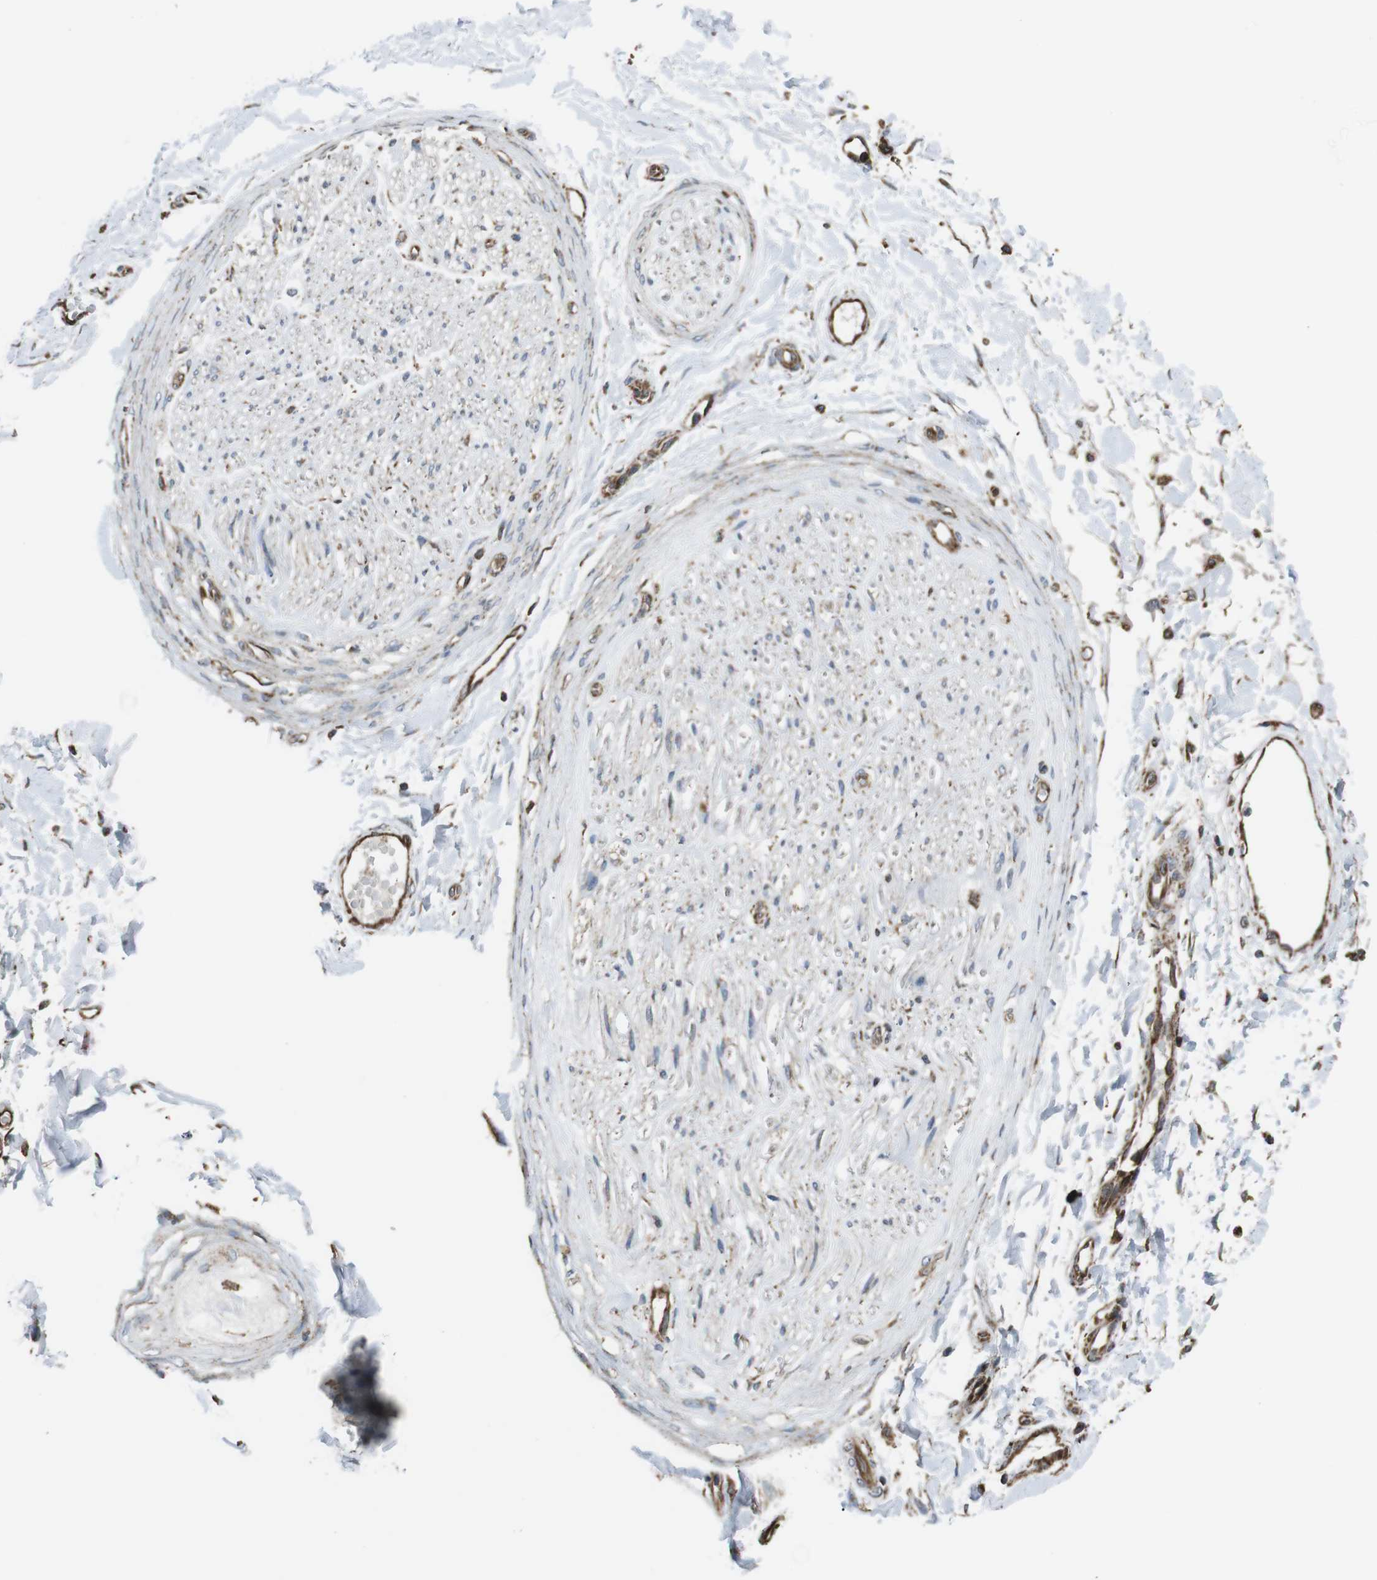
{"staining": {"intensity": "moderate", "quantity": ">75%", "location": "cytoplasmic/membranous"}, "tissue": "adipose tissue", "cell_type": "Adipocytes", "image_type": "normal", "snomed": [{"axis": "morphology", "description": "Normal tissue, NOS"}, {"axis": "morphology", "description": "Squamous cell carcinoma, NOS"}, {"axis": "topography", "description": "Skin"}, {"axis": "topography", "description": "Peripheral nerve tissue"}], "caption": "Immunohistochemistry of normal adipose tissue reveals medium levels of moderate cytoplasmic/membranous expression in approximately >75% of adipocytes.", "gene": "GIMAP8", "patient": {"sex": "male", "age": 83}}